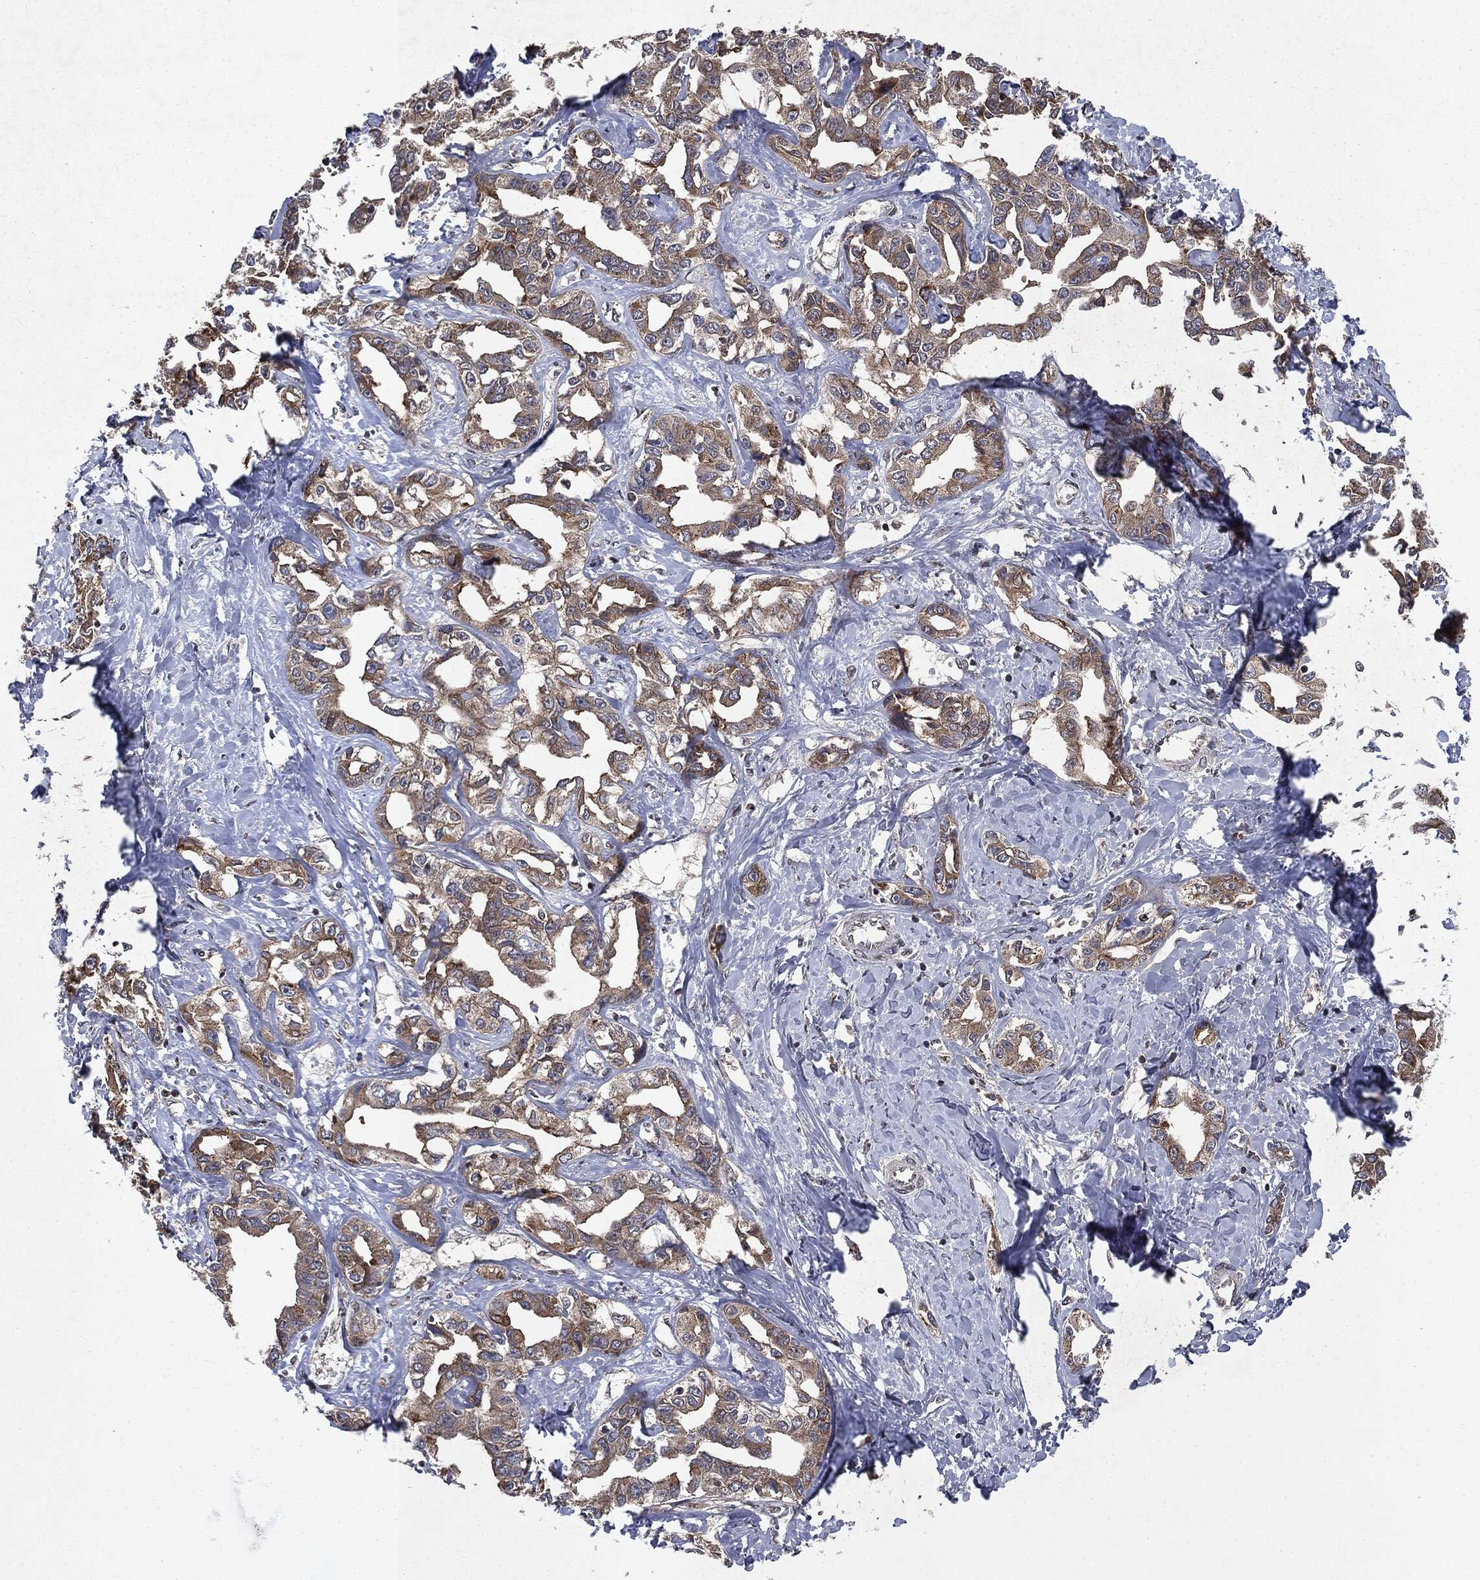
{"staining": {"intensity": "weak", "quantity": ">75%", "location": "cytoplasmic/membranous"}, "tissue": "liver cancer", "cell_type": "Tumor cells", "image_type": "cancer", "snomed": [{"axis": "morphology", "description": "Cholangiocarcinoma"}, {"axis": "topography", "description": "Liver"}], "caption": "Tumor cells exhibit low levels of weak cytoplasmic/membranous expression in approximately >75% of cells in cholangiocarcinoma (liver).", "gene": "PLPPR2", "patient": {"sex": "male", "age": 59}}